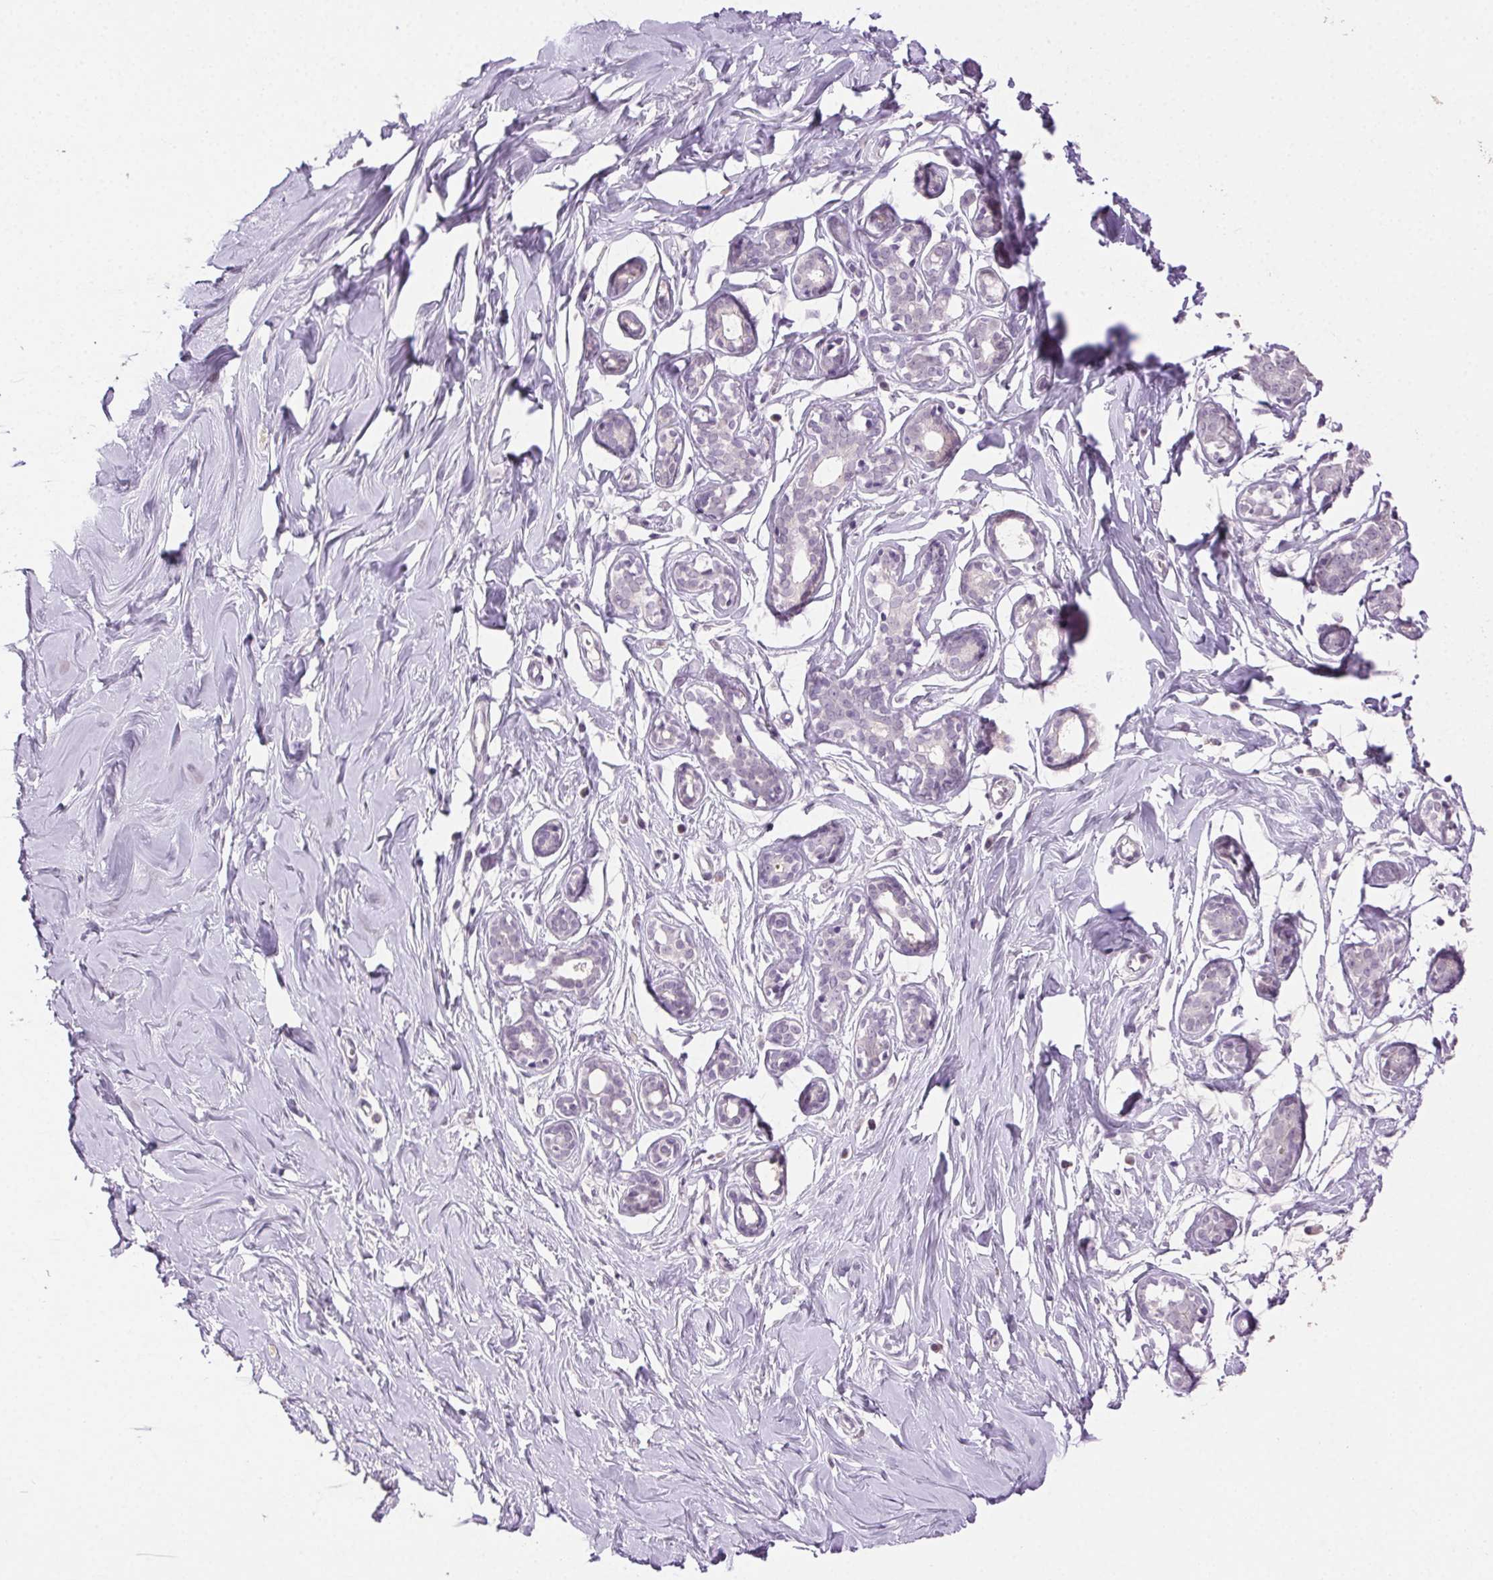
{"staining": {"intensity": "negative", "quantity": "none", "location": "none"}, "tissue": "breast", "cell_type": "Adipocytes", "image_type": "normal", "snomed": [{"axis": "morphology", "description": "Normal tissue, NOS"}, {"axis": "topography", "description": "Breast"}], "caption": "Immunohistochemical staining of unremarkable human breast demonstrates no significant staining in adipocytes. (Stains: DAB immunohistochemistry with hematoxylin counter stain, Microscopy: brightfield microscopy at high magnification).", "gene": "CLDN10", "patient": {"sex": "female", "age": 27}}